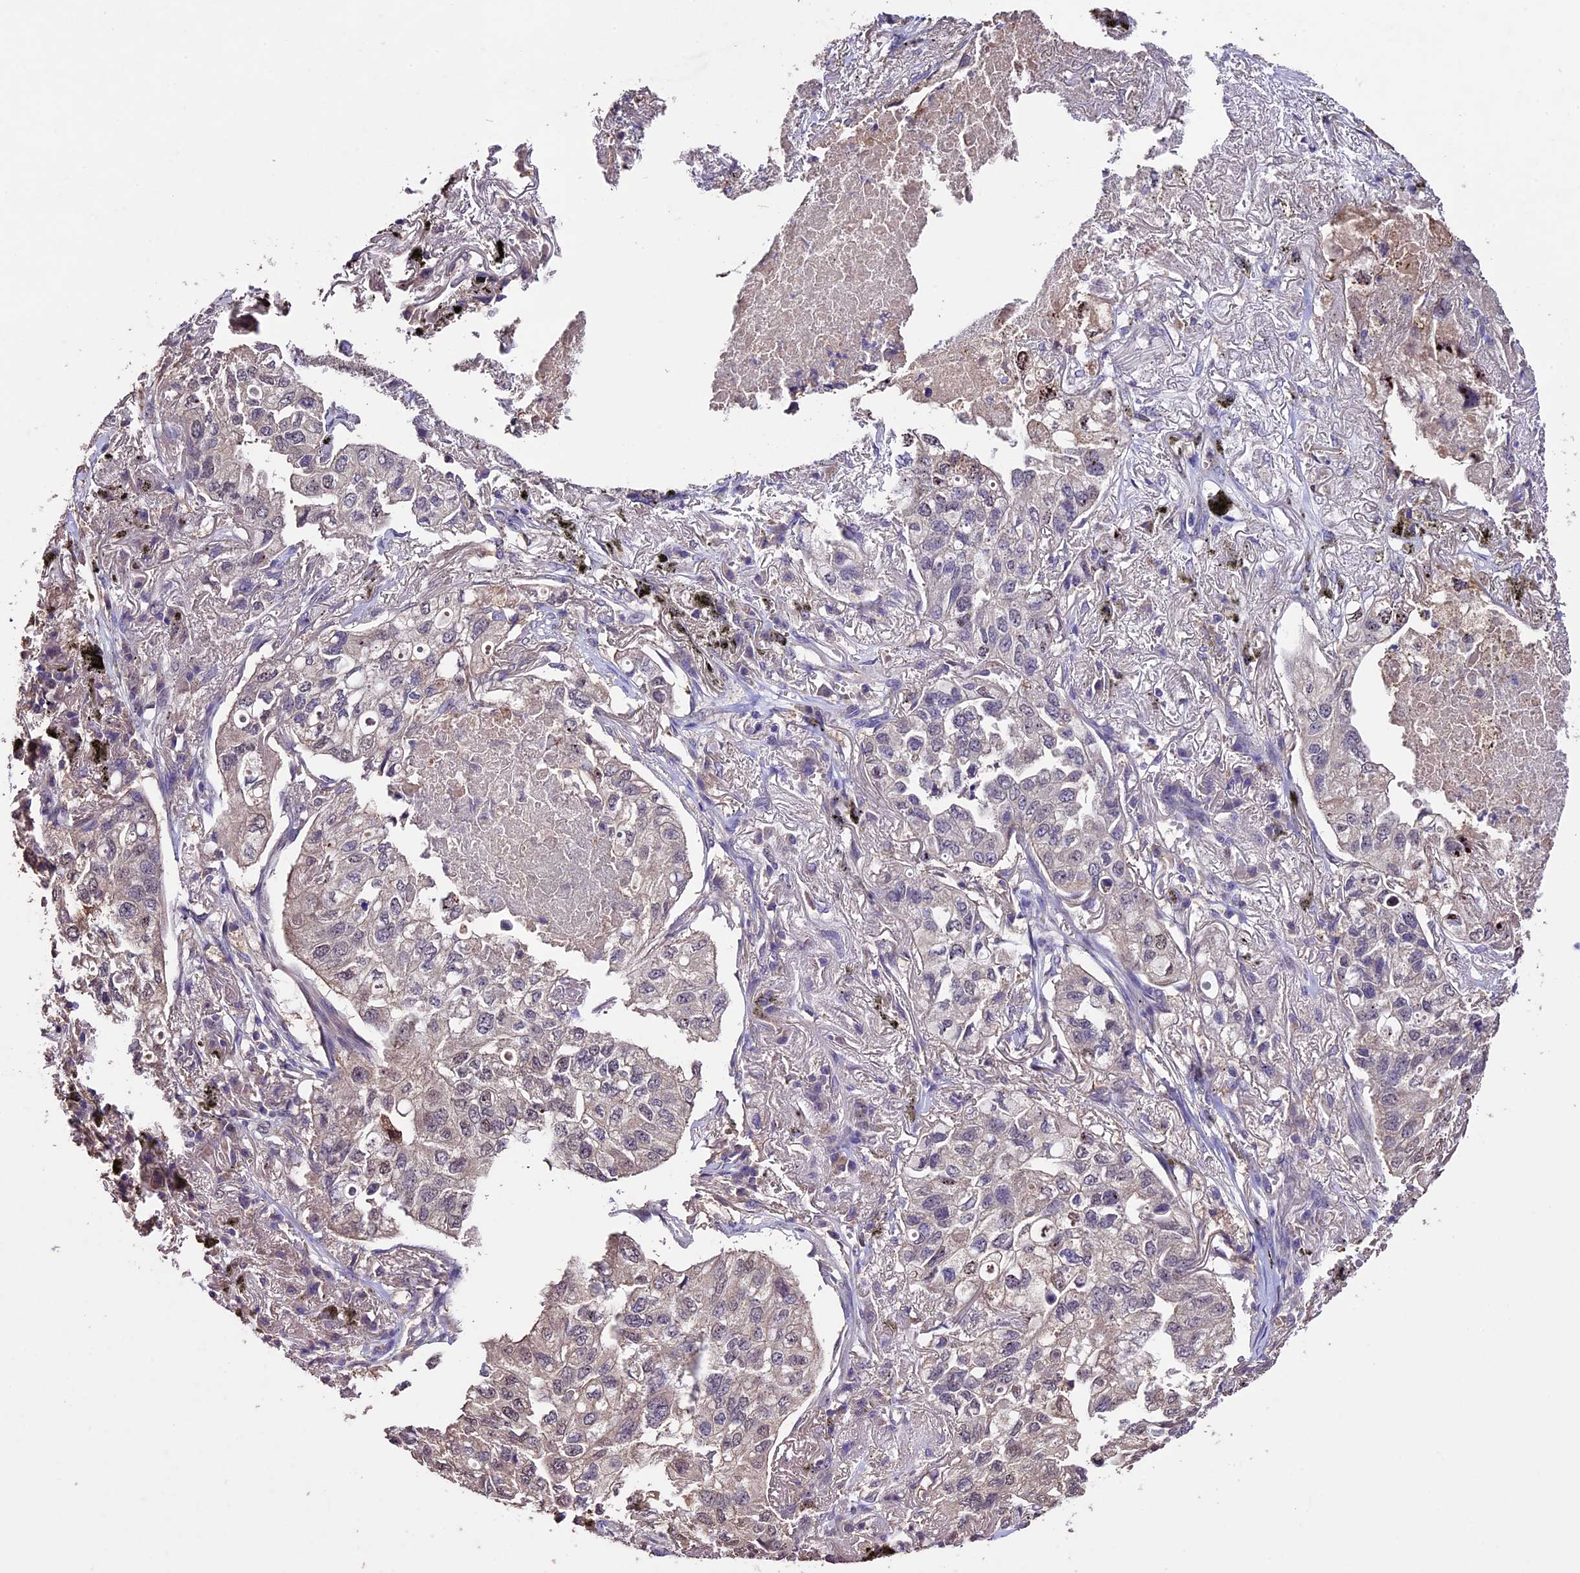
{"staining": {"intensity": "negative", "quantity": "none", "location": "none"}, "tissue": "lung cancer", "cell_type": "Tumor cells", "image_type": "cancer", "snomed": [{"axis": "morphology", "description": "Adenocarcinoma, NOS"}, {"axis": "topography", "description": "Lung"}], "caption": "Immunohistochemical staining of human lung adenocarcinoma demonstrates no significant expression in tumor cells. (Brightfield microscopy of DAB (3,3'-diaminobenzidine) immunohistochemistry (IHC) at high magnification).", "gene": "DIS3L", "patient": {"sex": "male", "age": 65}}